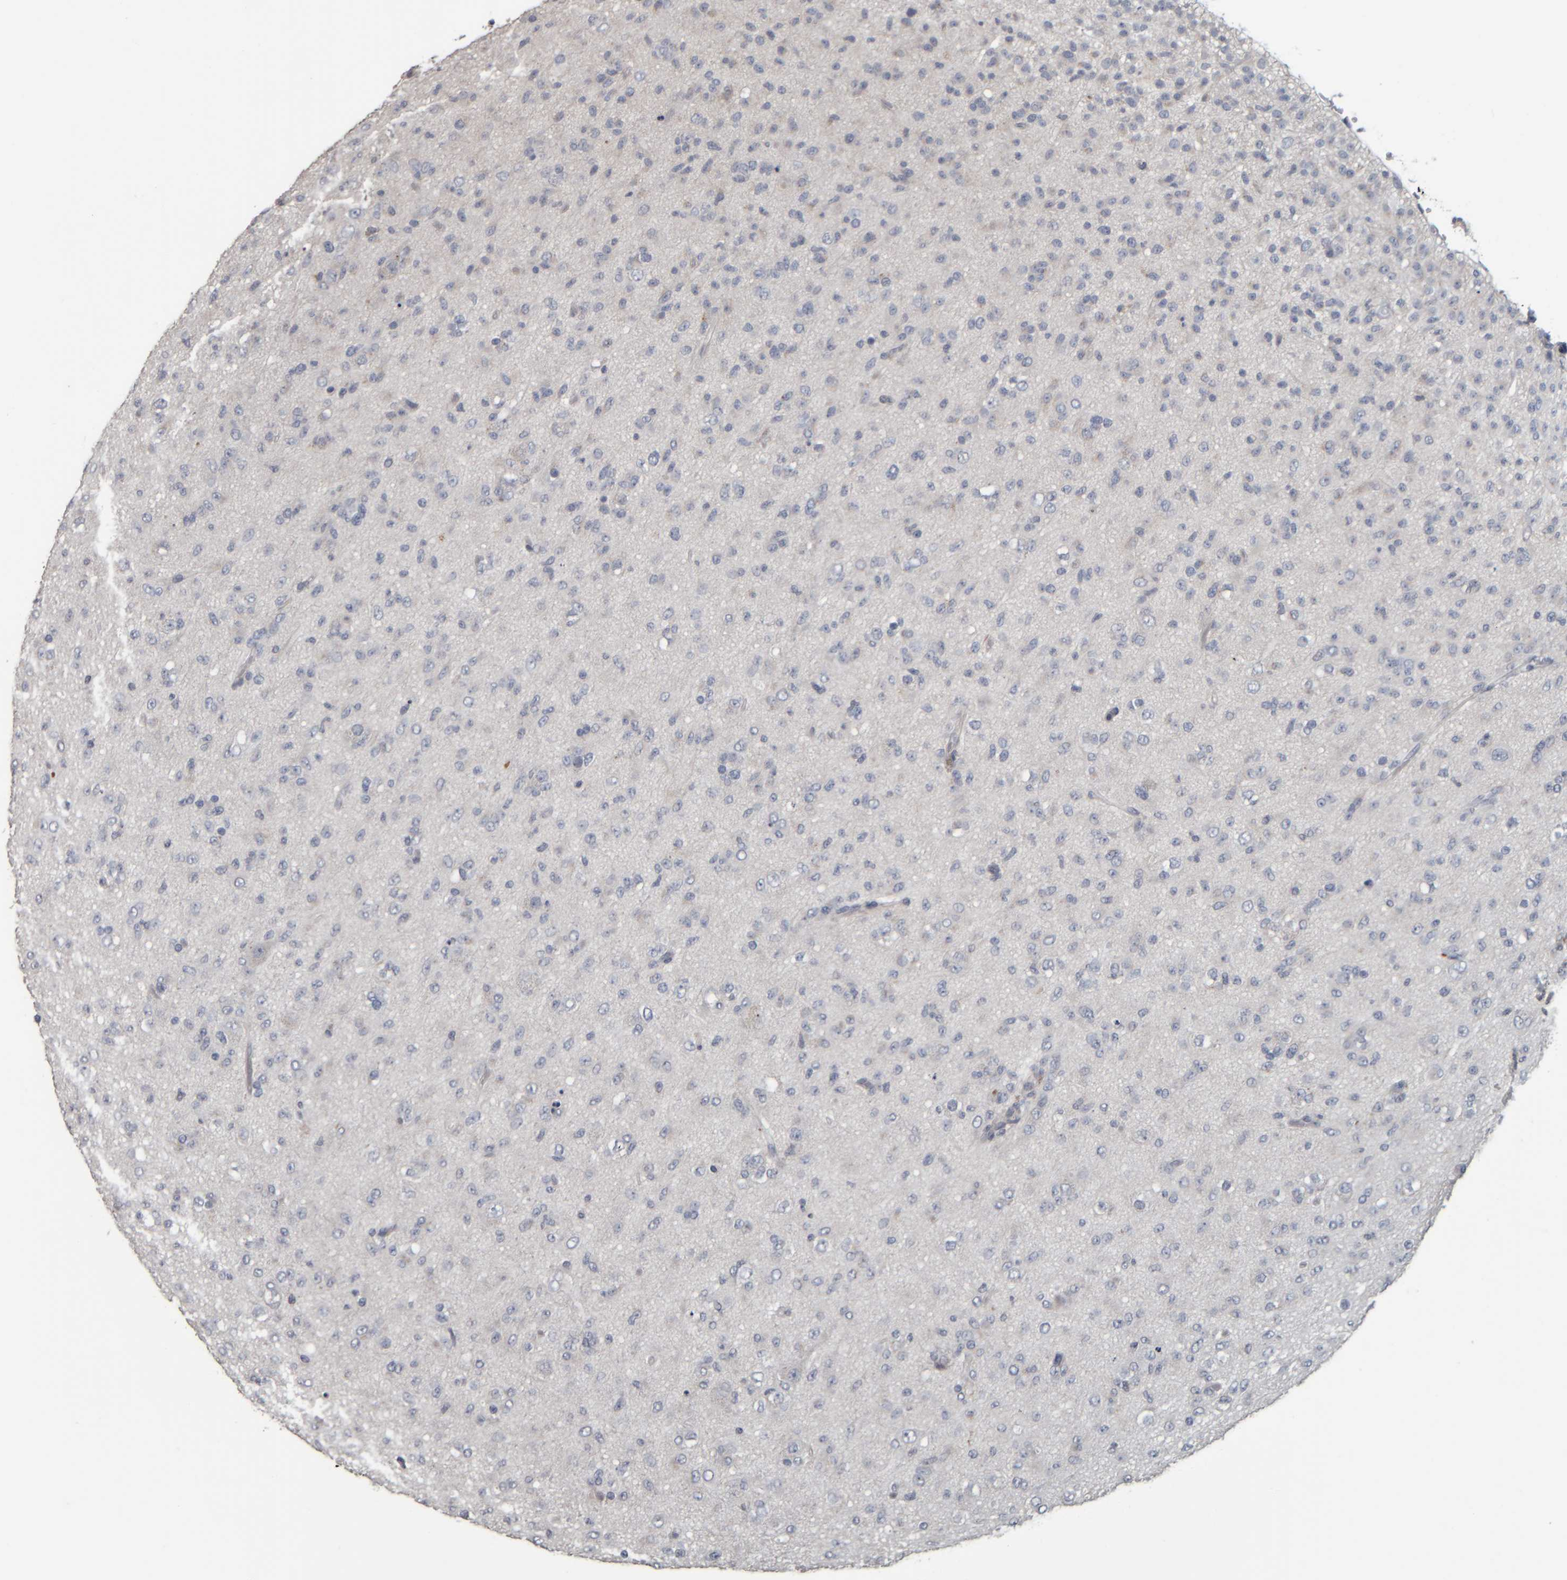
{"staining": {"intensity": "negative", "quantity": "none", "location": "none"}, "tissue": "glioma", "cell_type": "Tumor cells", "image_type": "cancer", "snomed": [{"axis": "morphology", "description": "Glioma, malignant, Low grade"}, {"axis": "topography", "description": "Brain"}], "caption": "This is an immunohistochemistry photomicrograph of glioma. There is no expression in tumor cells.", "gene": "CAVIN4", "patient": {"sex": "male", "age": 65}}